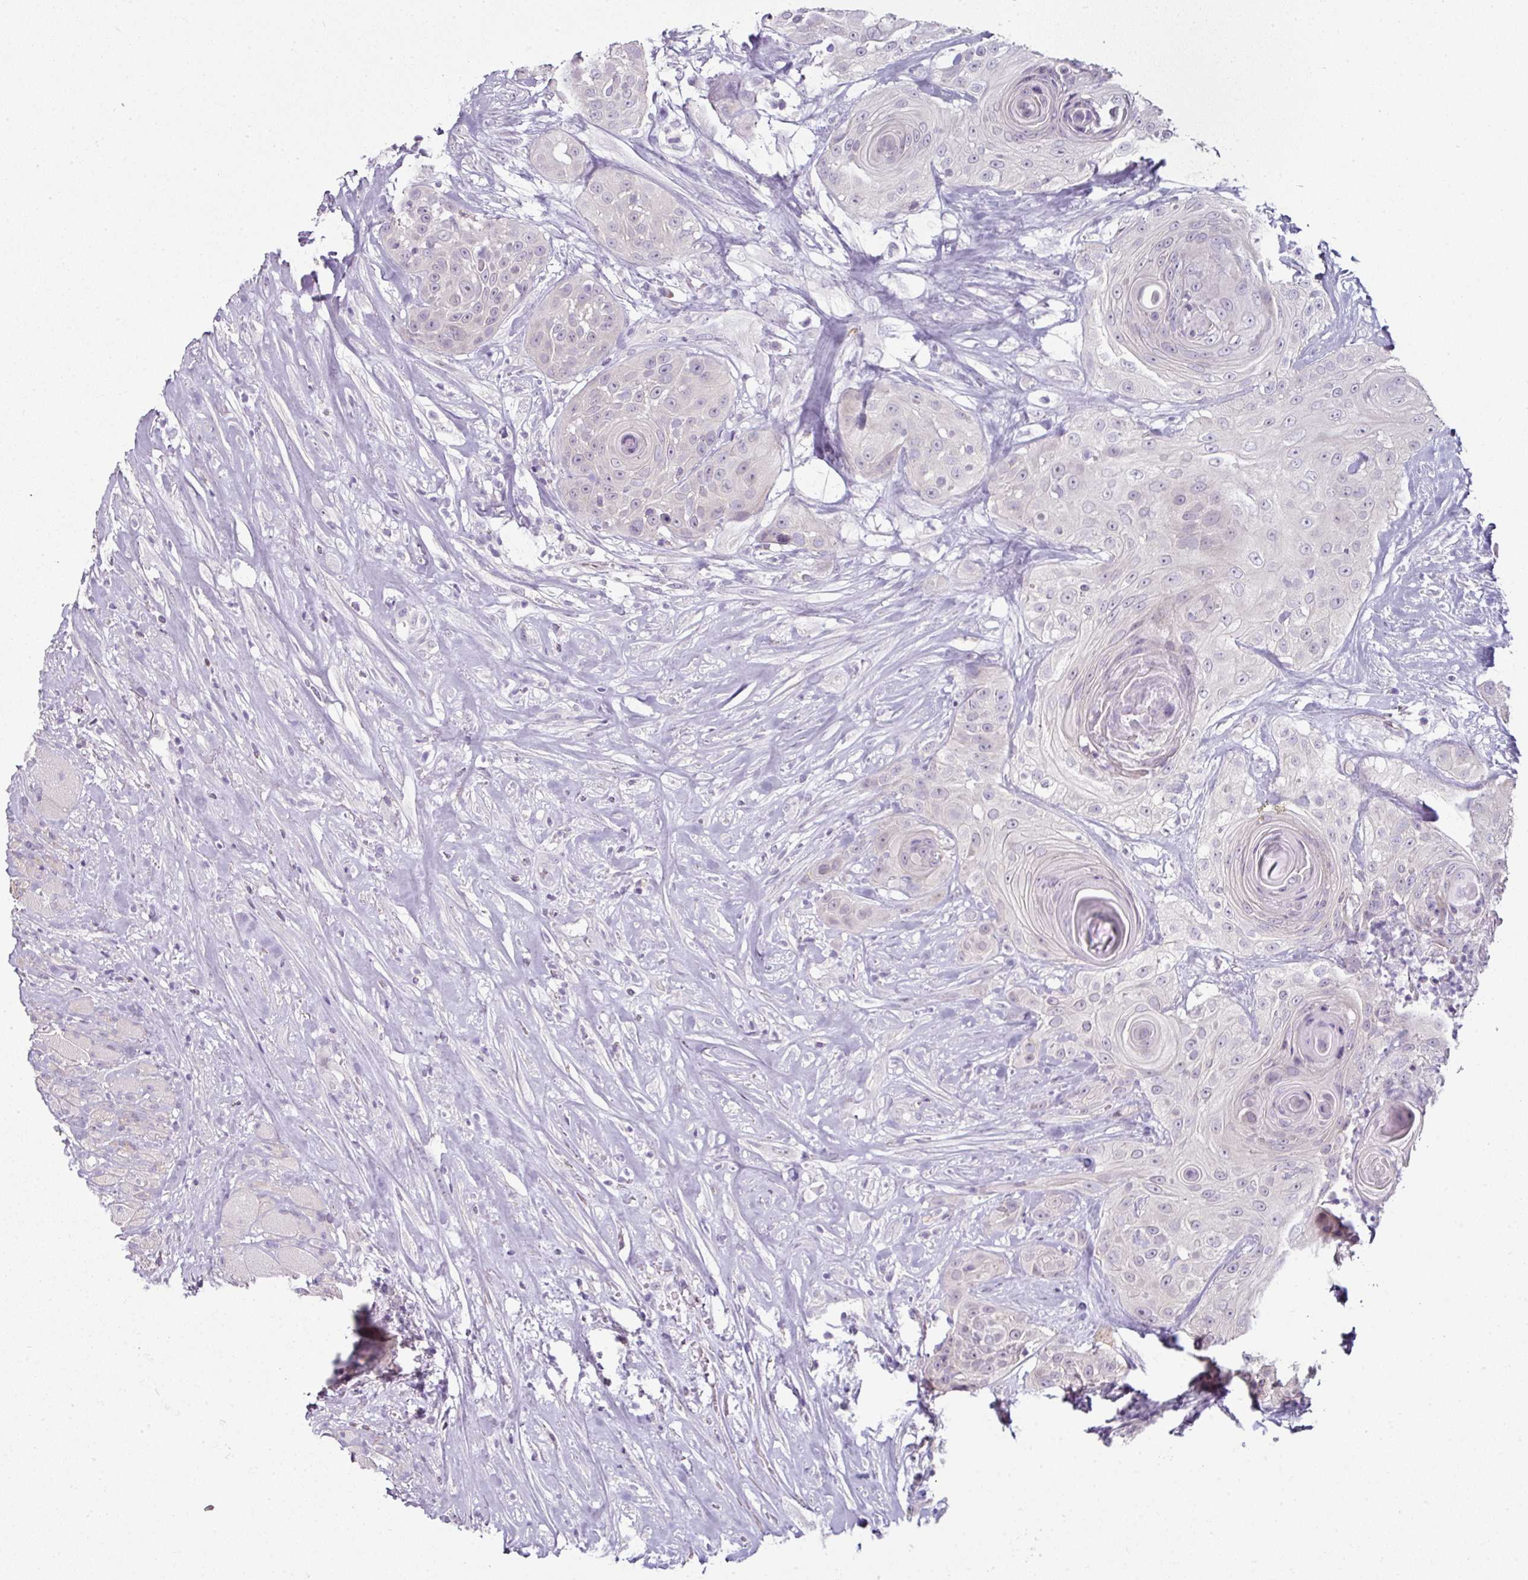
{"staining": {"intensity": "negative", "quantity": "none", "location": "none"}, "tissue": "head and neck cancer", "cell_type": "Tumor cells", "image_type": "cancer", "snomed": [{"axis": "morphology", "description": "Squamous cell carcinoma, NOS"}, {"axis": "topography", "description": "Head-Neck"}], "caption": "Protein analysis of head and neck squamous cell carcinoma shows no significant staining in tumor cells.", "gene": "FHAD1", "patient": {"sex": "male", "age": 83}}